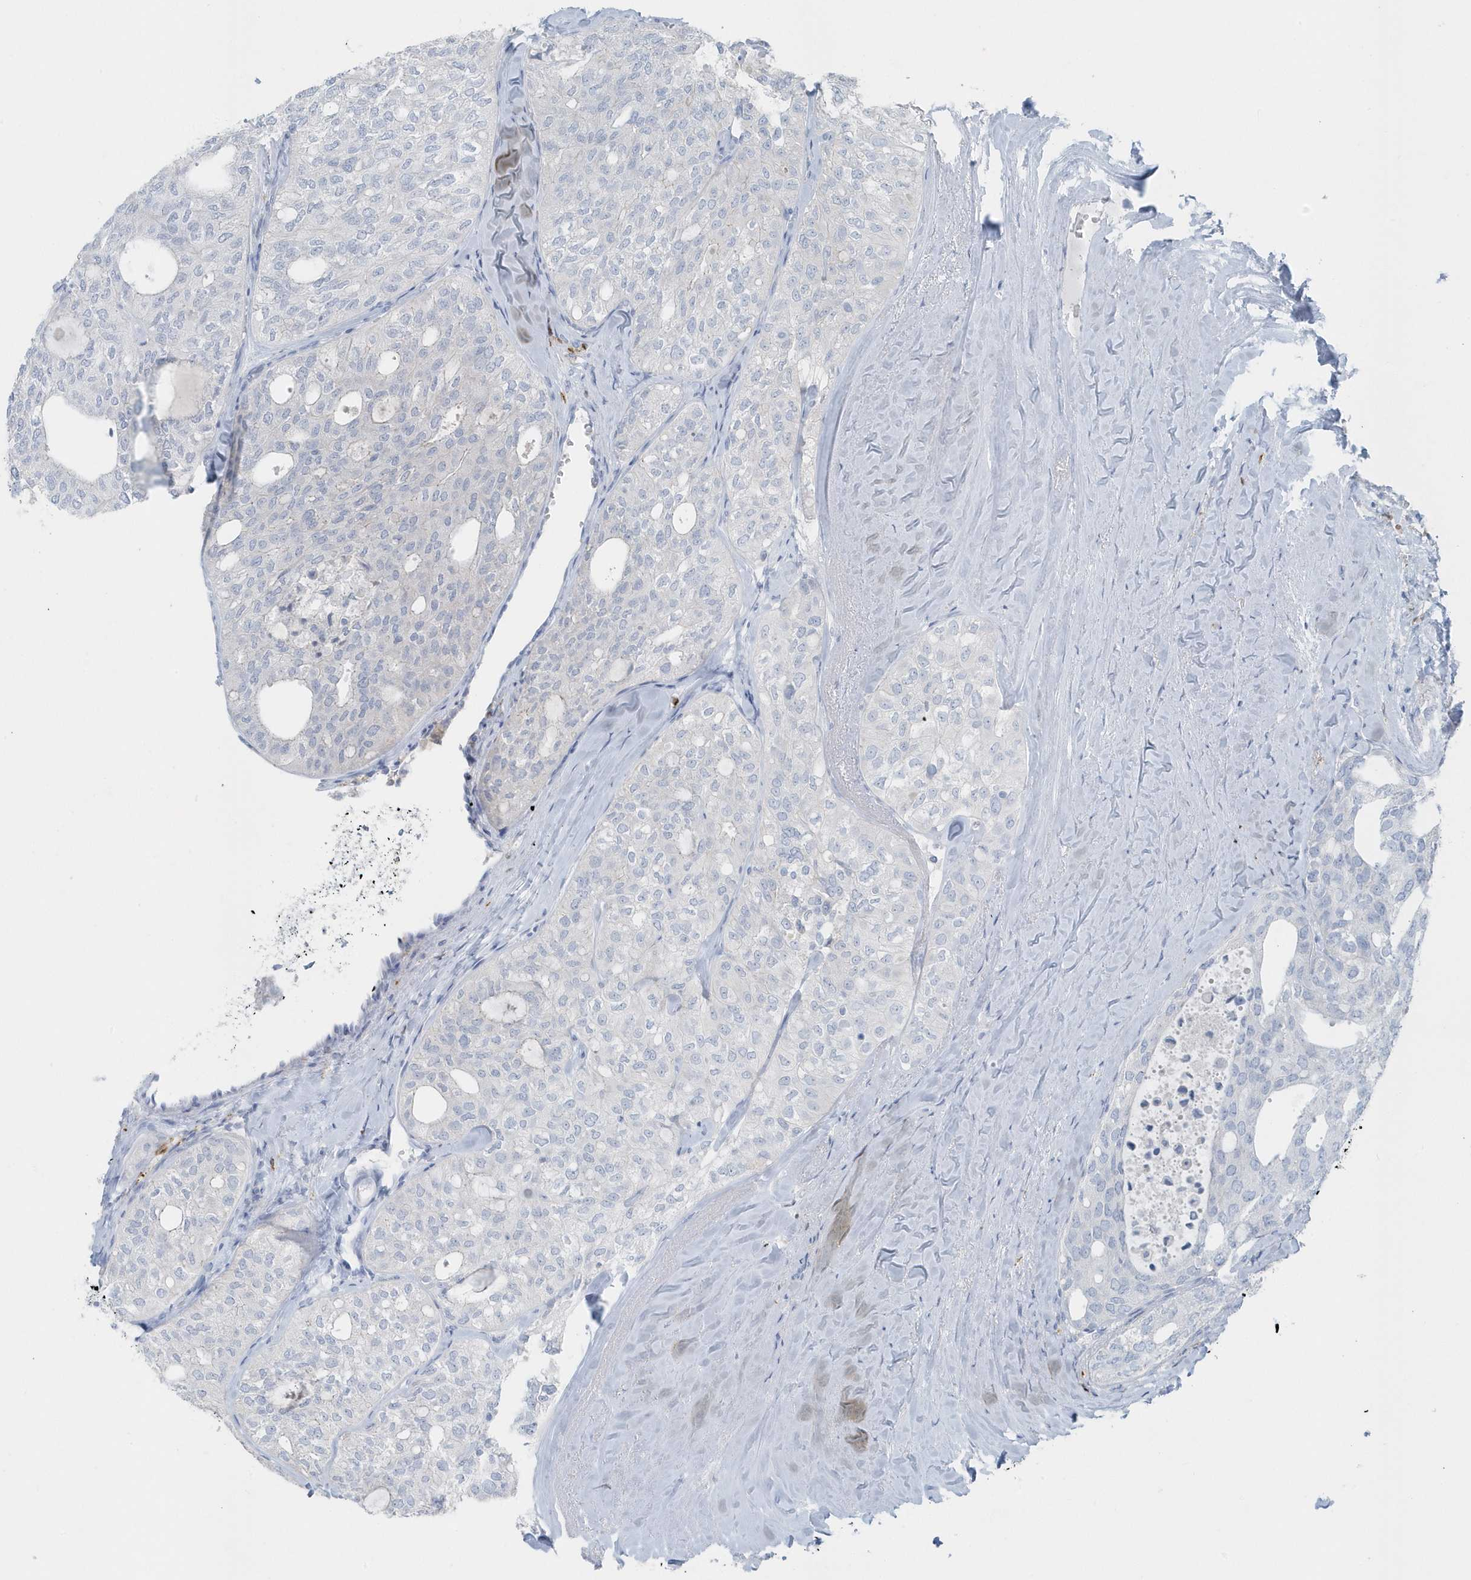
{"staining": {"intensity": "negative", "quantity": "none", "location": "none"}, "tissue": "thyroid cancer", "cell_type": "Tumor cells", "image_type": "cancer", "snomed": [{"axis": "morphology", "description": "Follicular adenoma carcinoma, NOS"}, {"axis": "topography", "description": "Thyroid gland"}], "caption": "Human thyroid cancer stained for a protein using immunohistochemistry (IHC) displays no expression in tumor cells.", "gene": "FAM98A", "patient": {"sex": "male", "age": 75}}